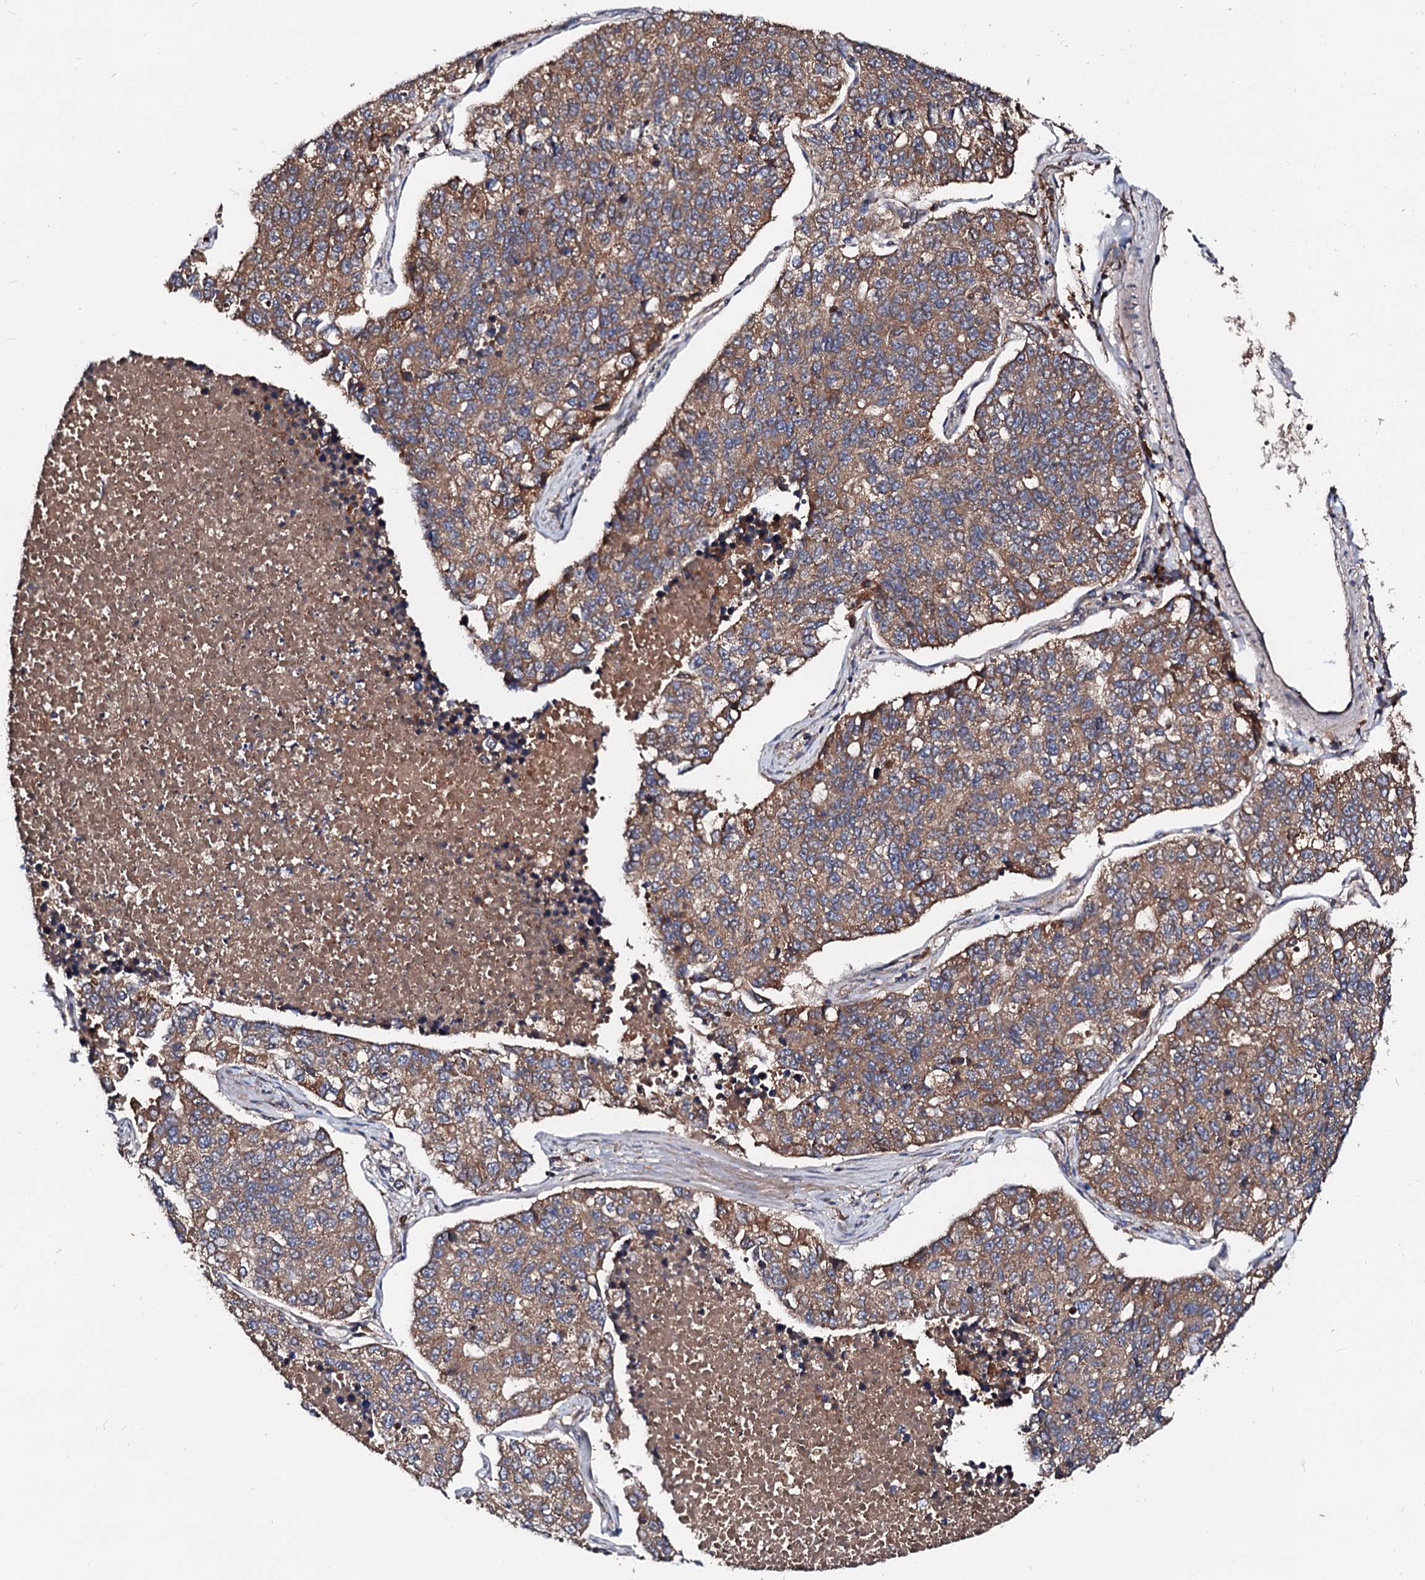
{"staining": {"intensity": "moderate", "quantity": ">75%", "location": "cytoplasmic/membranous"}, "tissue": "lung cancer", "cell_type": "Tumor cells", "image_type": "cancer", "snomed": [{"axis": "morphology", "description": "Adenocarcinoma, NOS"}, {"axis": "topography", "description": "Lung"}], "caption": "Protein analysis of lung cancer tissue reveals moderate cytoplasmic/membranous staining in about >75% of tumor cells.", "gene": "EXTL1", "patient": {"sex": "male", "age": 49}}